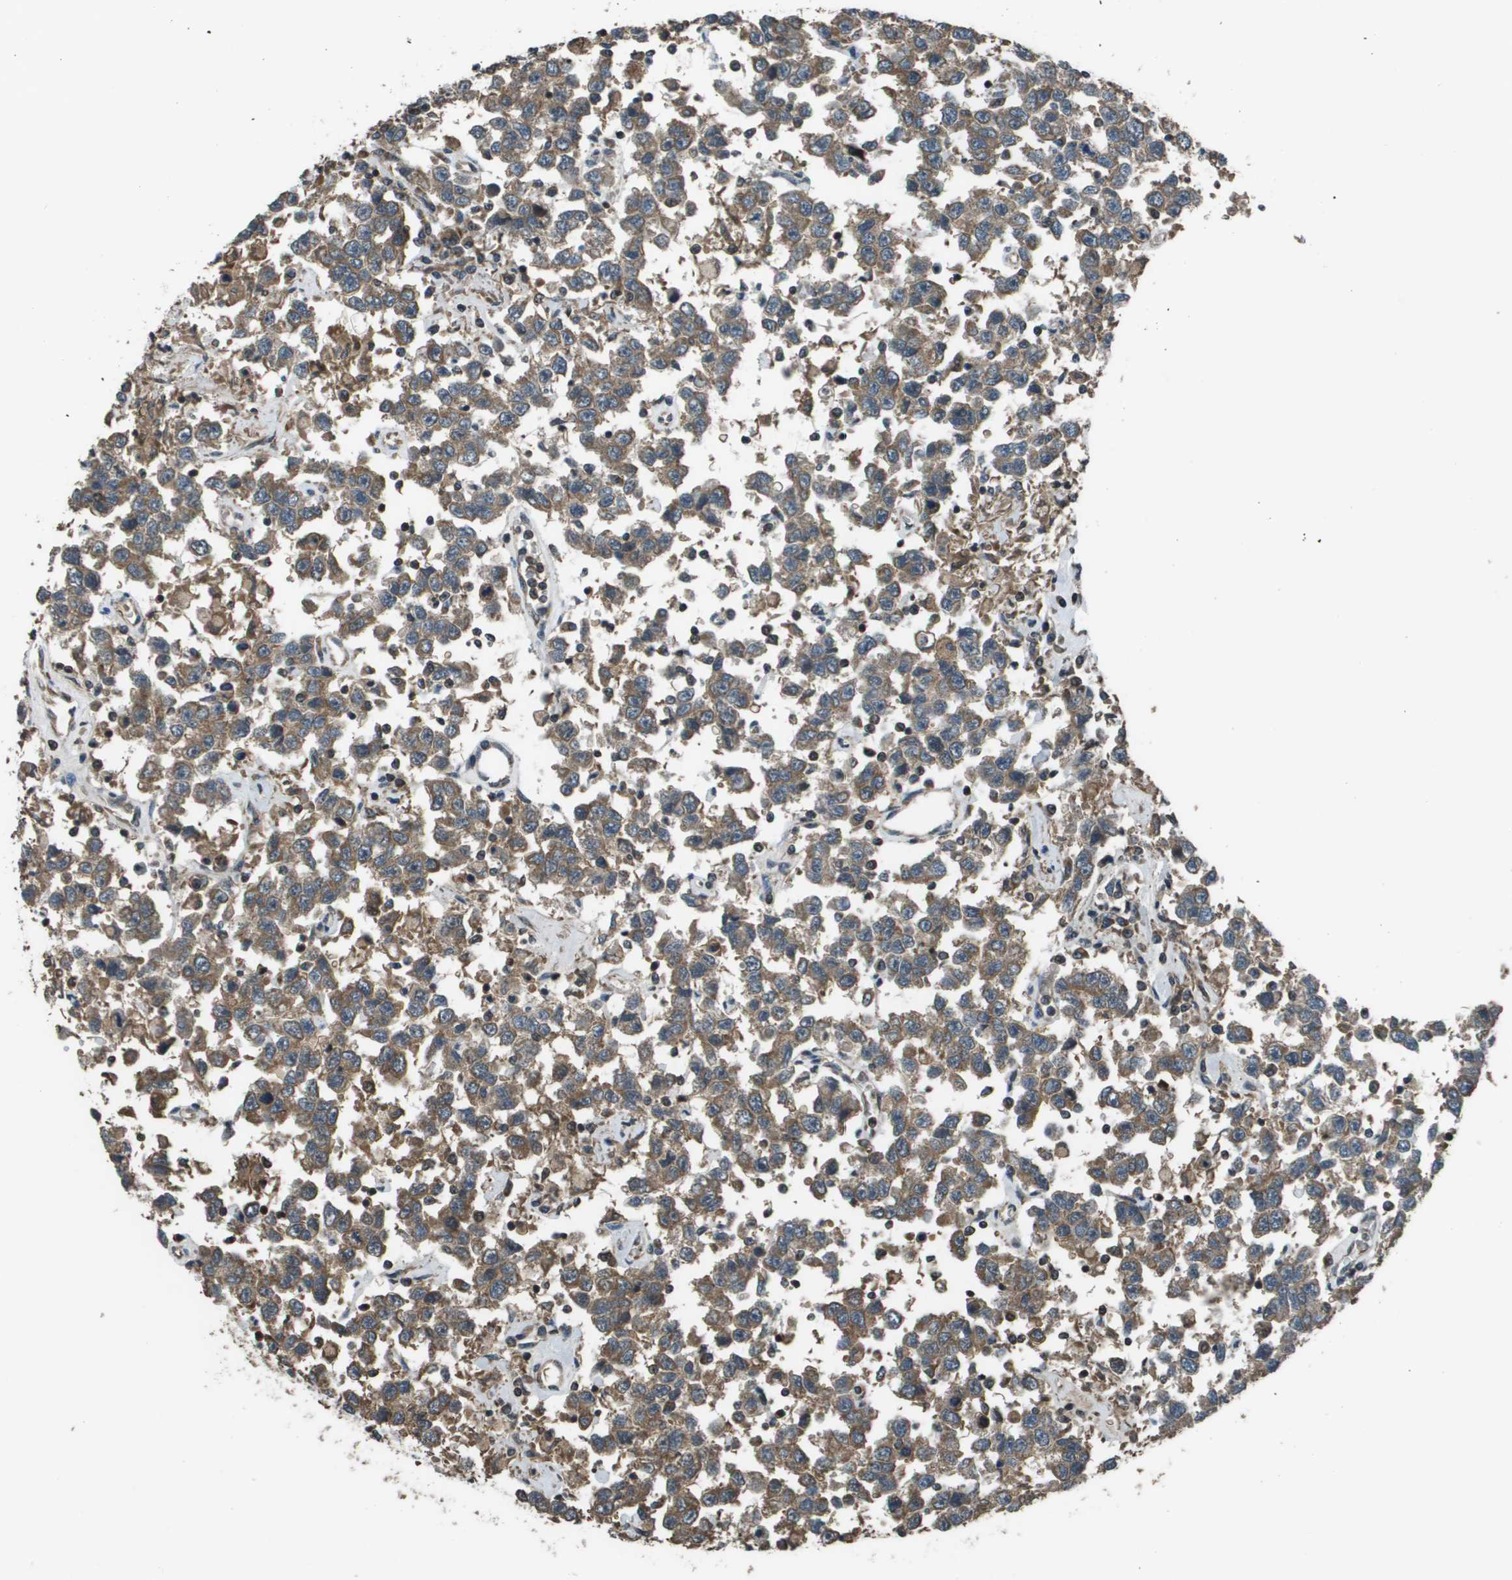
{"staining": {"intensity": "moderate", "quantity": ">75%", "location": "cytoplasmic/membranous"}, "tissue": "testis cancer", "cell_type": "Tumor cells", "image_type": "cancer", "snomed": [{"axis": "morphology", "description": "Seminoma, NOS"}, {"axis": "topography", "description": "Testis"}], "caption": "Protein expression analysis of human seminoma (testis) reveals moderate cytoplasmic/membranous positivity in about >75% of tumor cells.", "gene": "PLPBP", "patient": {"sex": "male", "age": 41}}